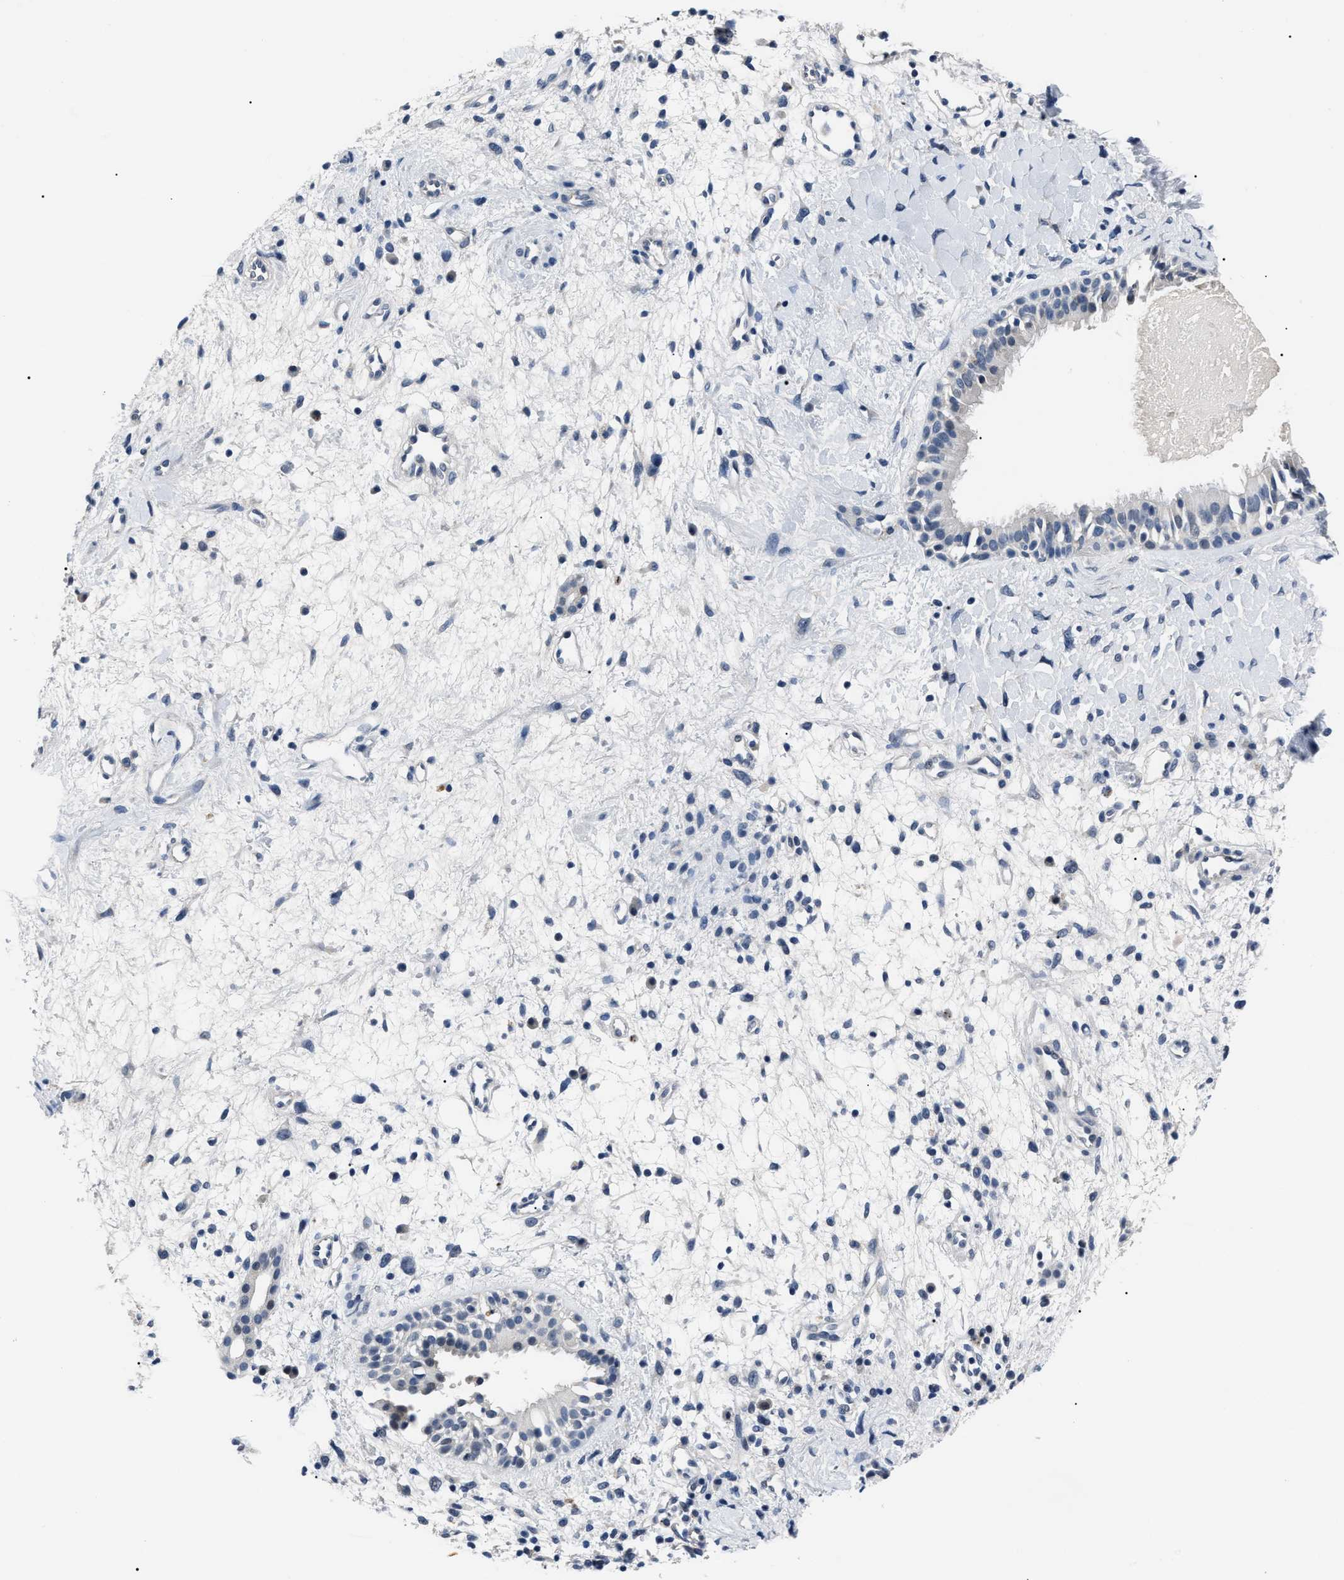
{"staining": {"intensity": "negative", "quantity": "none", "location": "none"}, "tissue": "nasopharynx", "cell_type": "Respiratory epithelial cells", "image_type": "normal", "snomed": [{"axis": "morphology", "description": "Normal tissue, NOS"}, {"axis": "topography", "description": "Nasopharynx"}], "caption": "Protein analysis of unremarkable nasopharynx demonstrates no significant staining in respiratory epithelial cells. (DAB IHC, high magnification).", "gene": "LRWD1", "patient": {"sex": "male", "age": 22}}